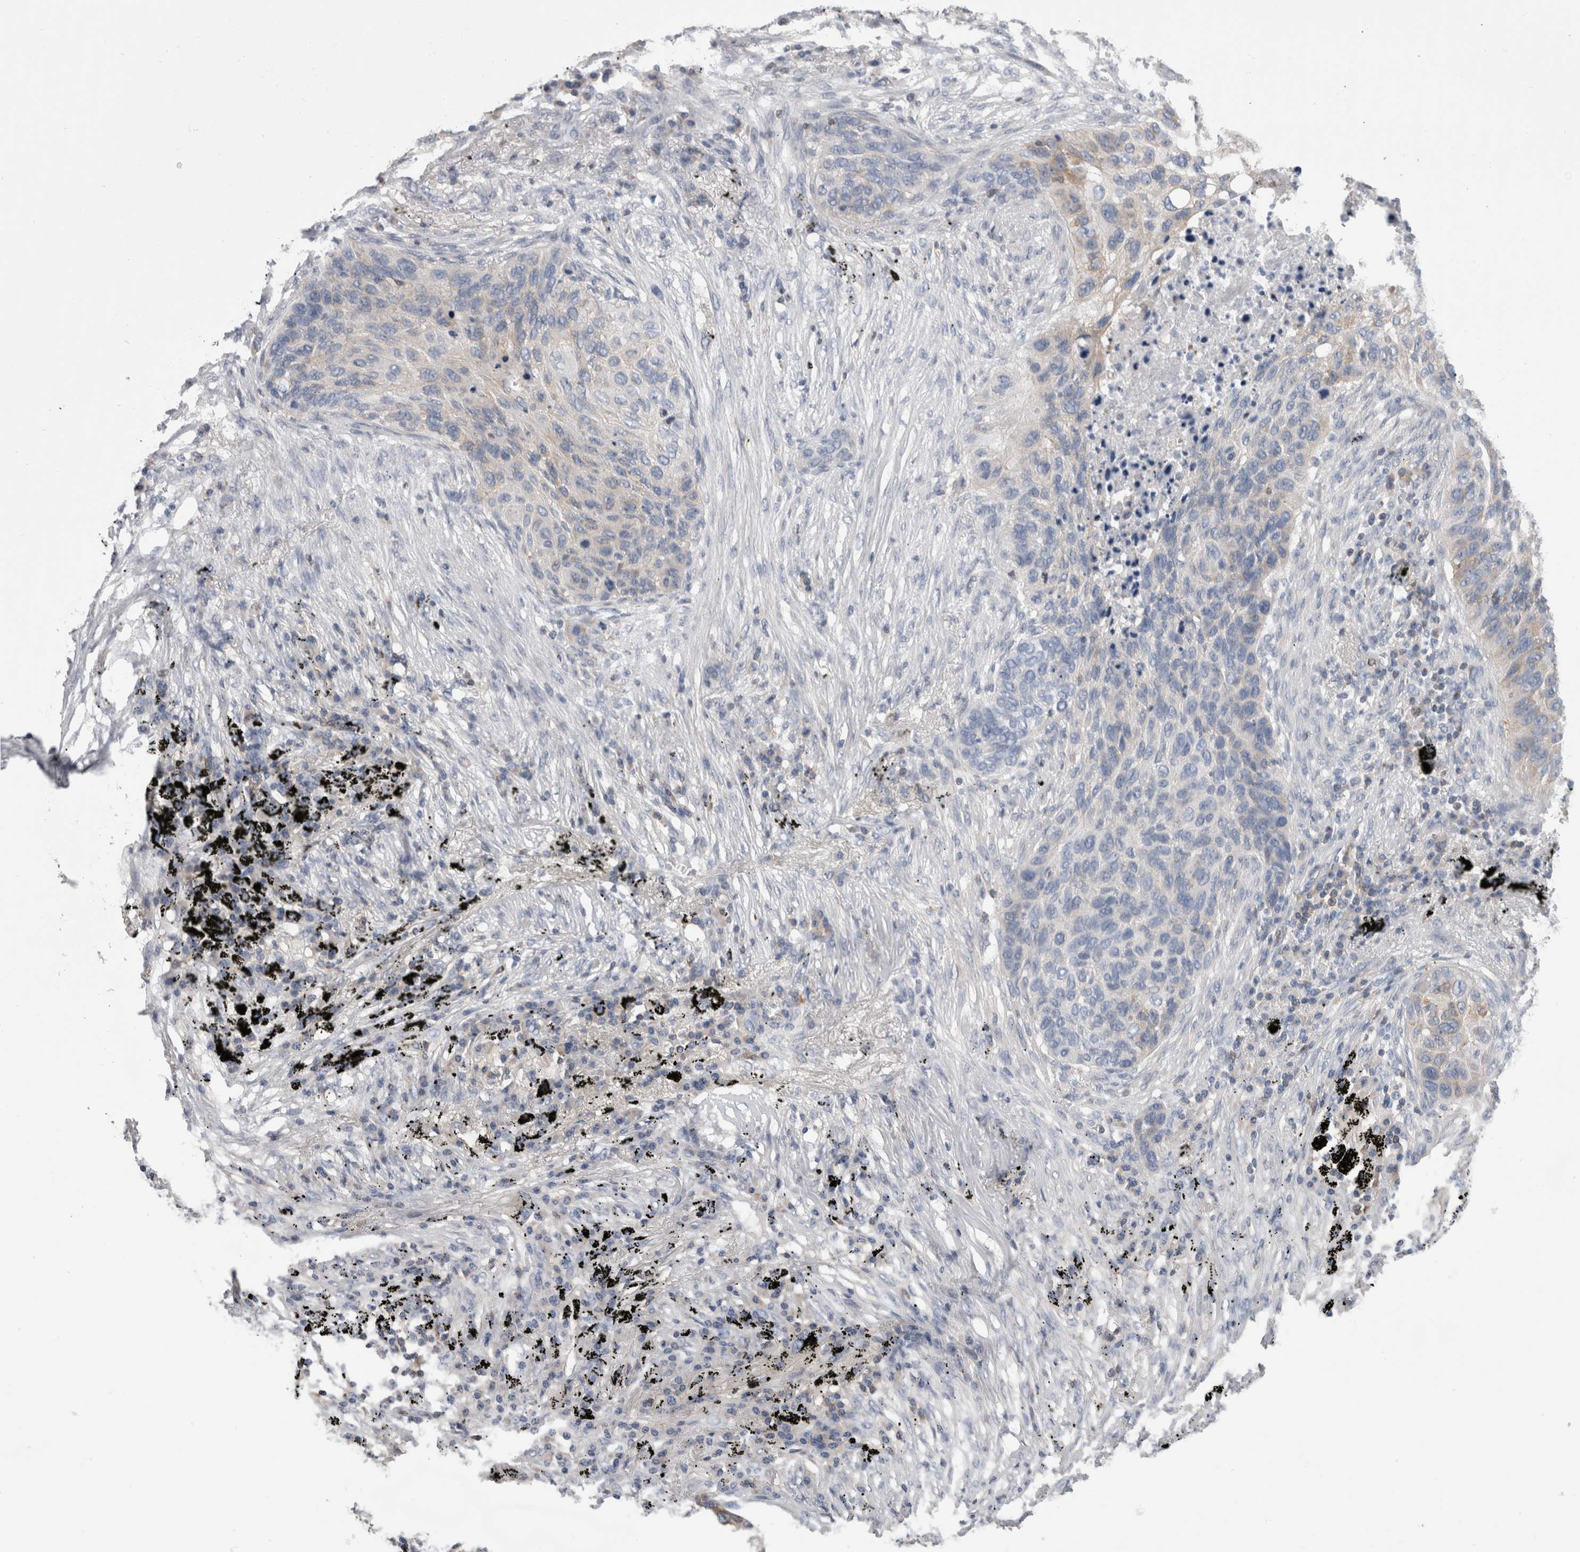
{"staining": {"intensity": "negative", "quantity": "none", "location": "none"}, "tissue": "lung cancer", "cell_type": "Tumor cells", "image_type": "cancer", "snomed": [{"axis": "morphology", "description": "Squamous cell carcinoma, NOS"}, {"axis": "topography", "description": "Lung"}], "caption": "High power microscopy photomicrograph of an immunohistochemistry micrograph of squamous cell carcinoma (lung), revealing no significant positivity in tumor cells. The staining was performed using DAB to visualize the protein expression in brown, while the nuclei were stained in blue with hematoxylin (Magnification: 20x).", "gene": "DCTN6", "patient": {"sex": "female", "age": 63}}